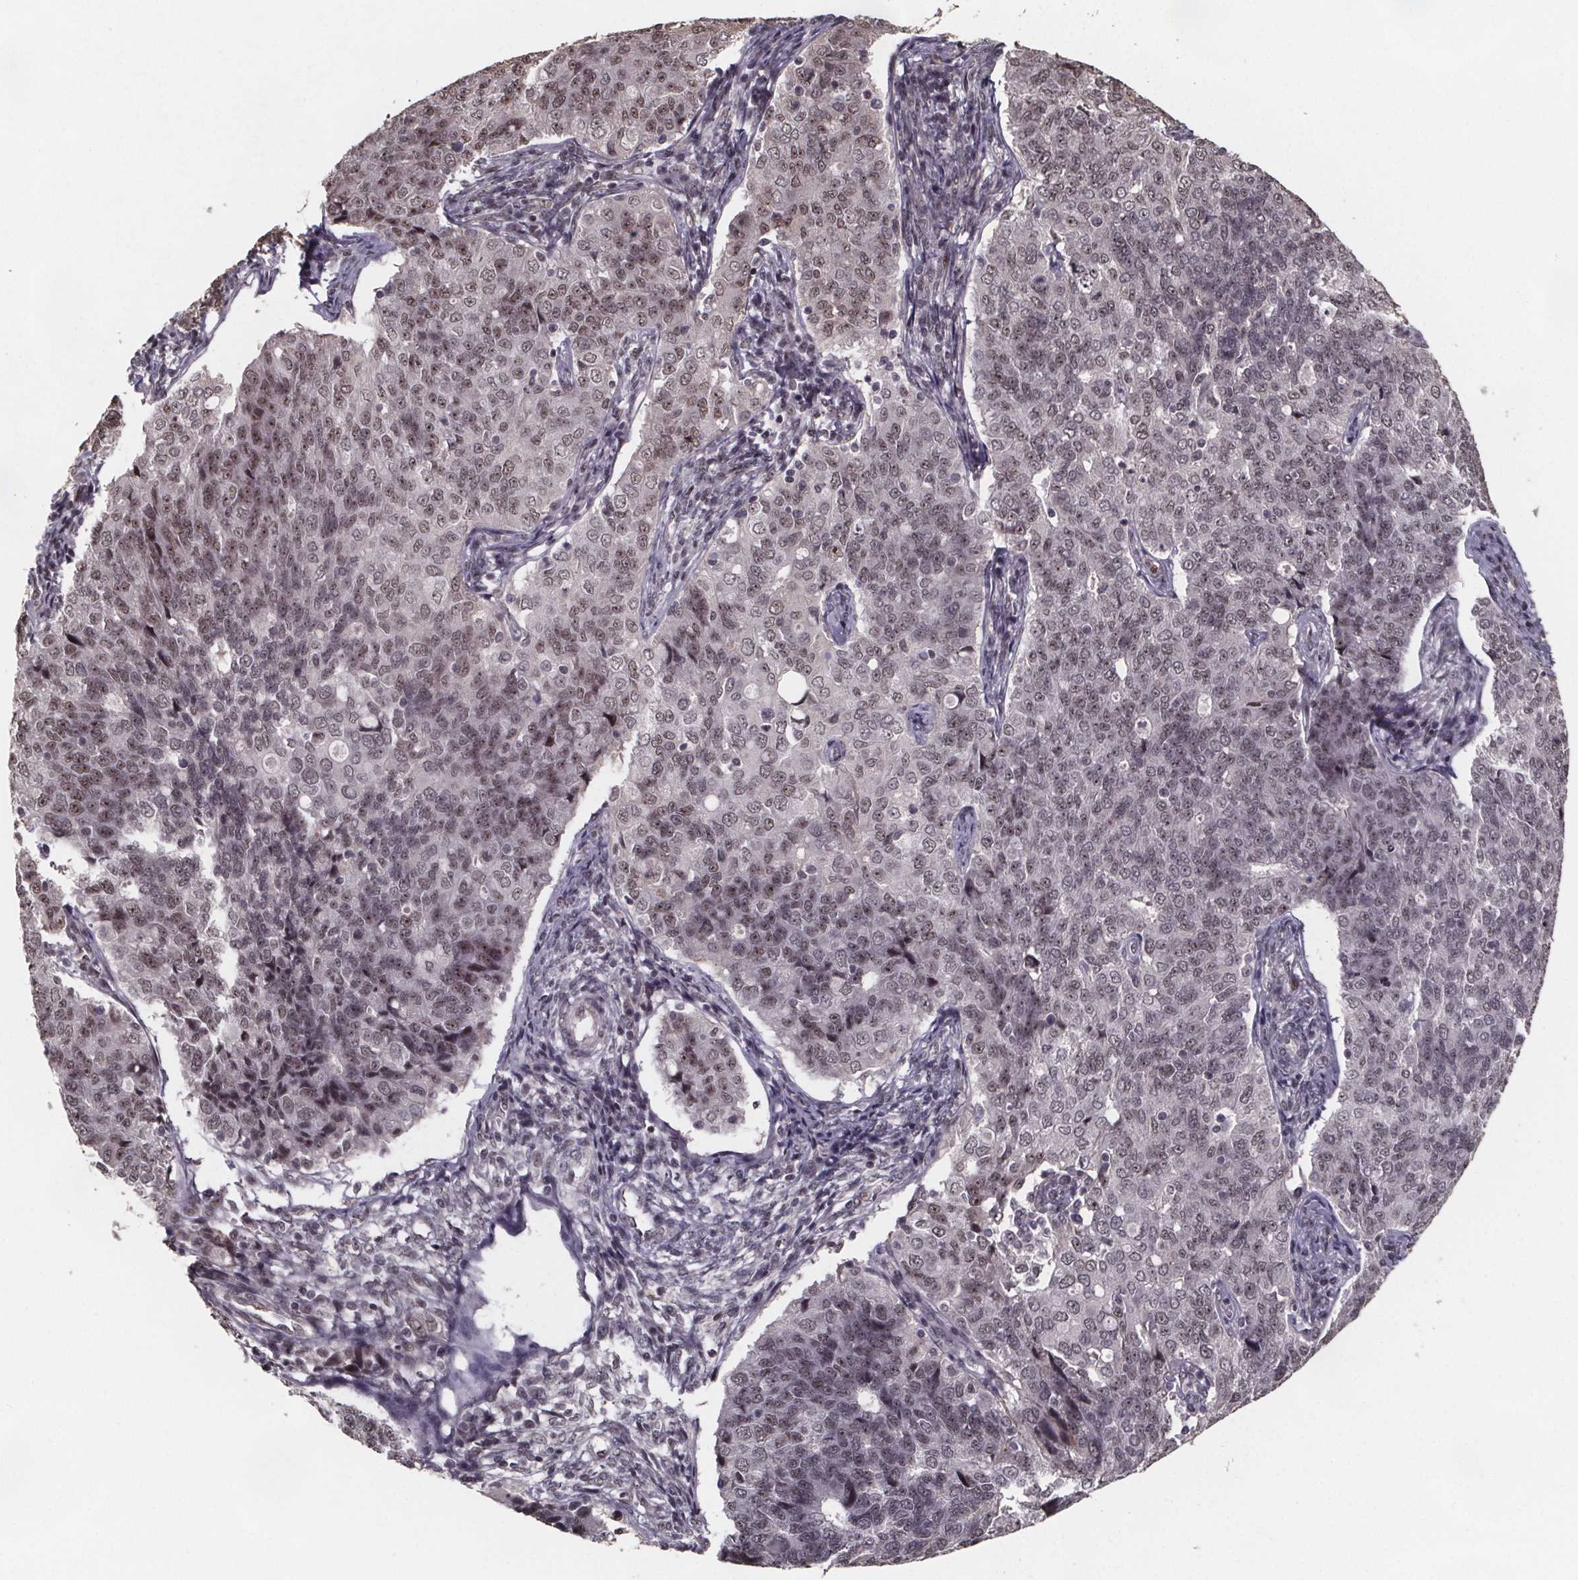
{"staining": {"intensity": "moderate", "quantity": ">75%", "location": "nuclear"}, "tissue": "endometrial cancer", "cell_type": "Tumor cells", "image_type": "cancer", "snomed": [{"axis": "morphology", "description": "Adenocarcinoma, NOS"}, {"axis": "topography", "description": "Endometrium"}], "caption": "Endometrial cancer (adenocarcinoma) stained with IHC demonstrates moderate nuclear positivity in approximately >75% of tumor cells. (IHC, brightfield microscopy, high magnification).", "gene": "U2SURP", "patient": {"sex": "female", "age": 43}}